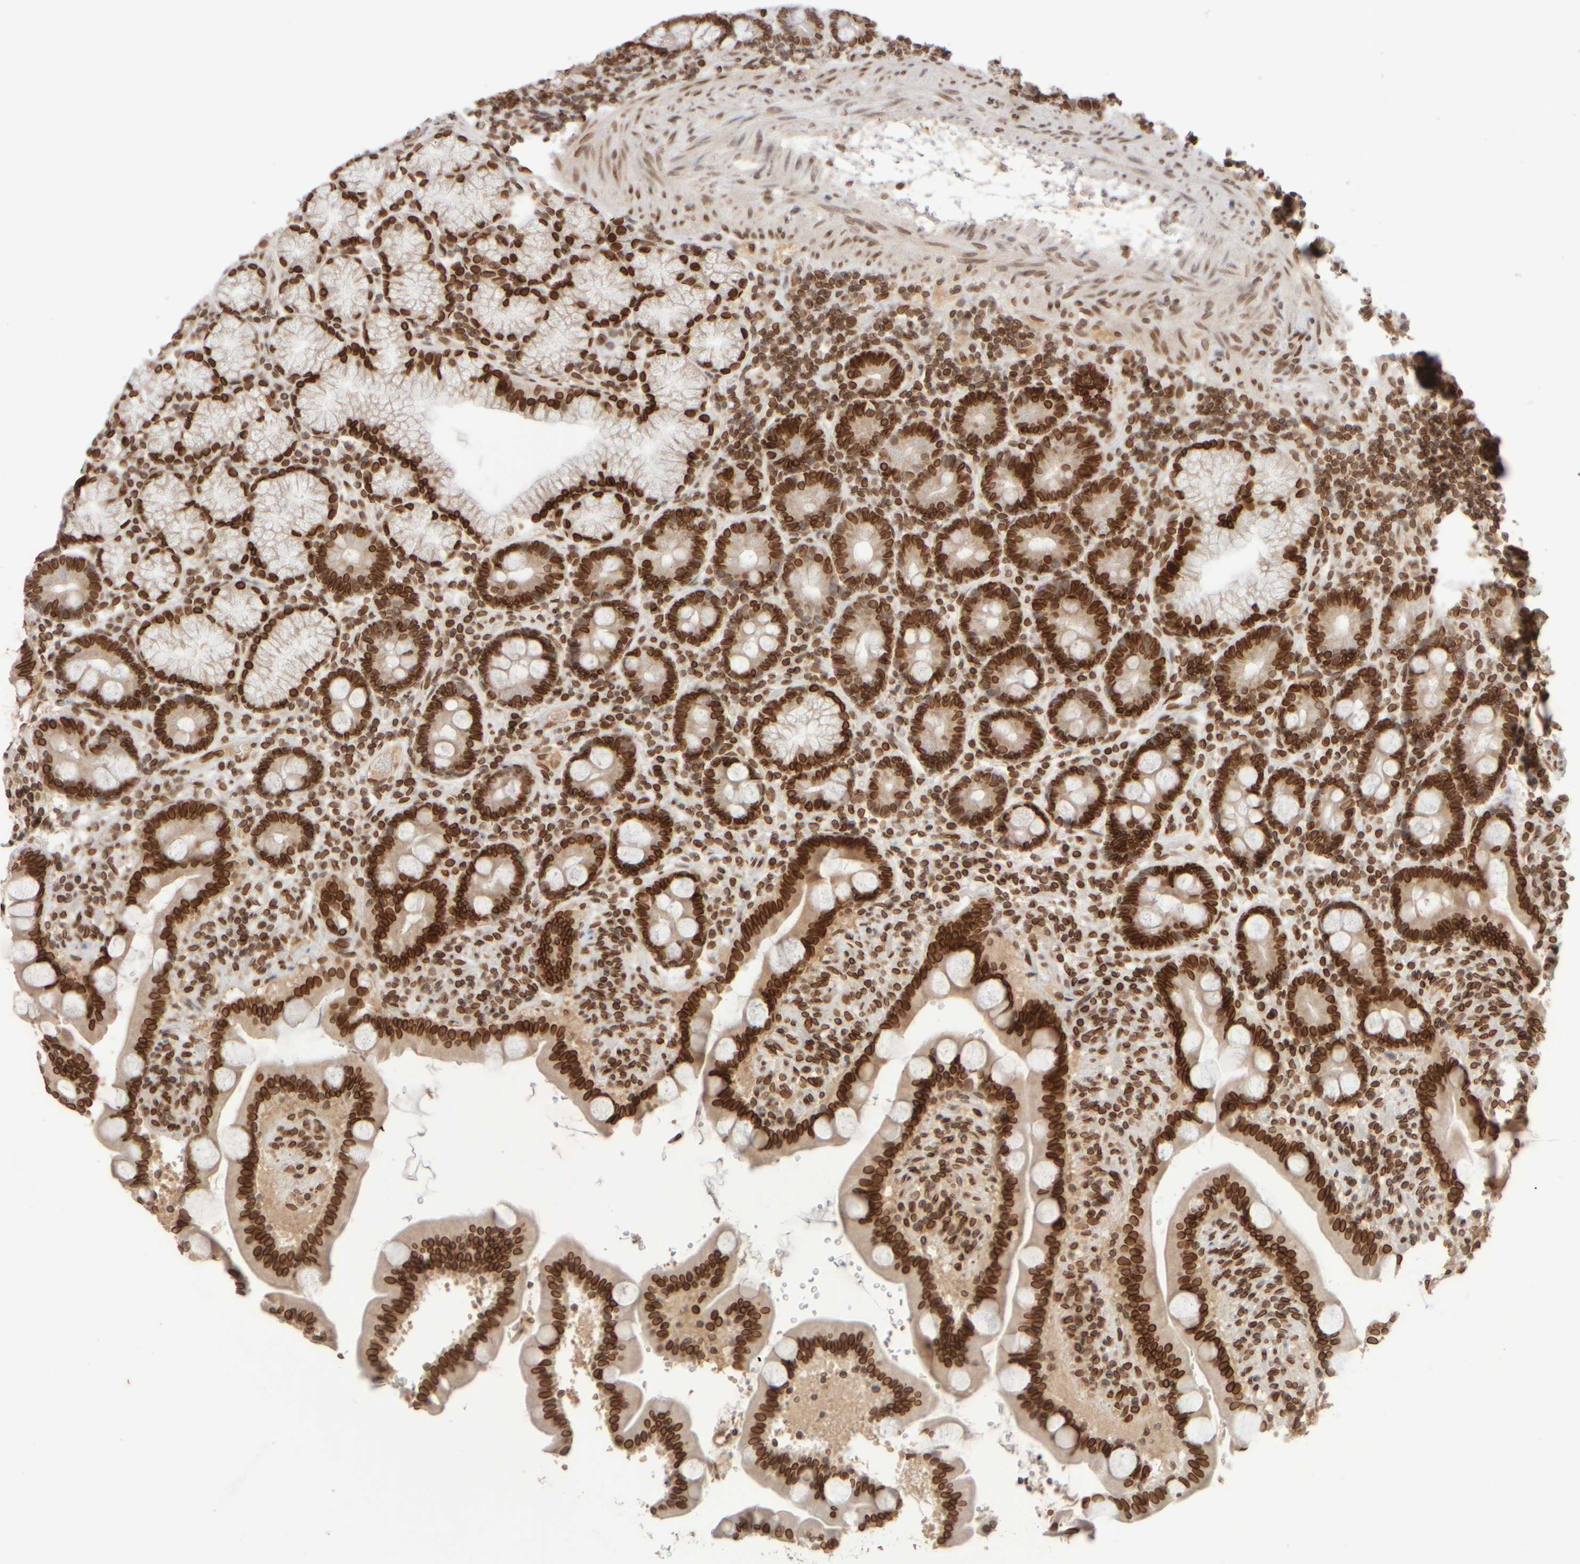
{"staining": {"intensity": "strong", "quantity": ">75%", "location": "cytoplasmic/membranous,nuclear"}, "tissue": "duodenum", "cell_type": "Glandular cells", "image_type": "normal", "snomed": [{"axis": "morphology", "description": "Normal tissue, NOS"}, {"axis": "topography", "description": "Duodenum"}], "caption": "Glandular cells display high levels of strong cytoplasmic/membranous,nuclear expression in approximately >75% of cells in unremarkable duodenum. The protein of interest is shown in brown color, while the nuclei are stained blue.", "gene": "ZC3HC1", "patient": {"sex": "male", "age": 54}}